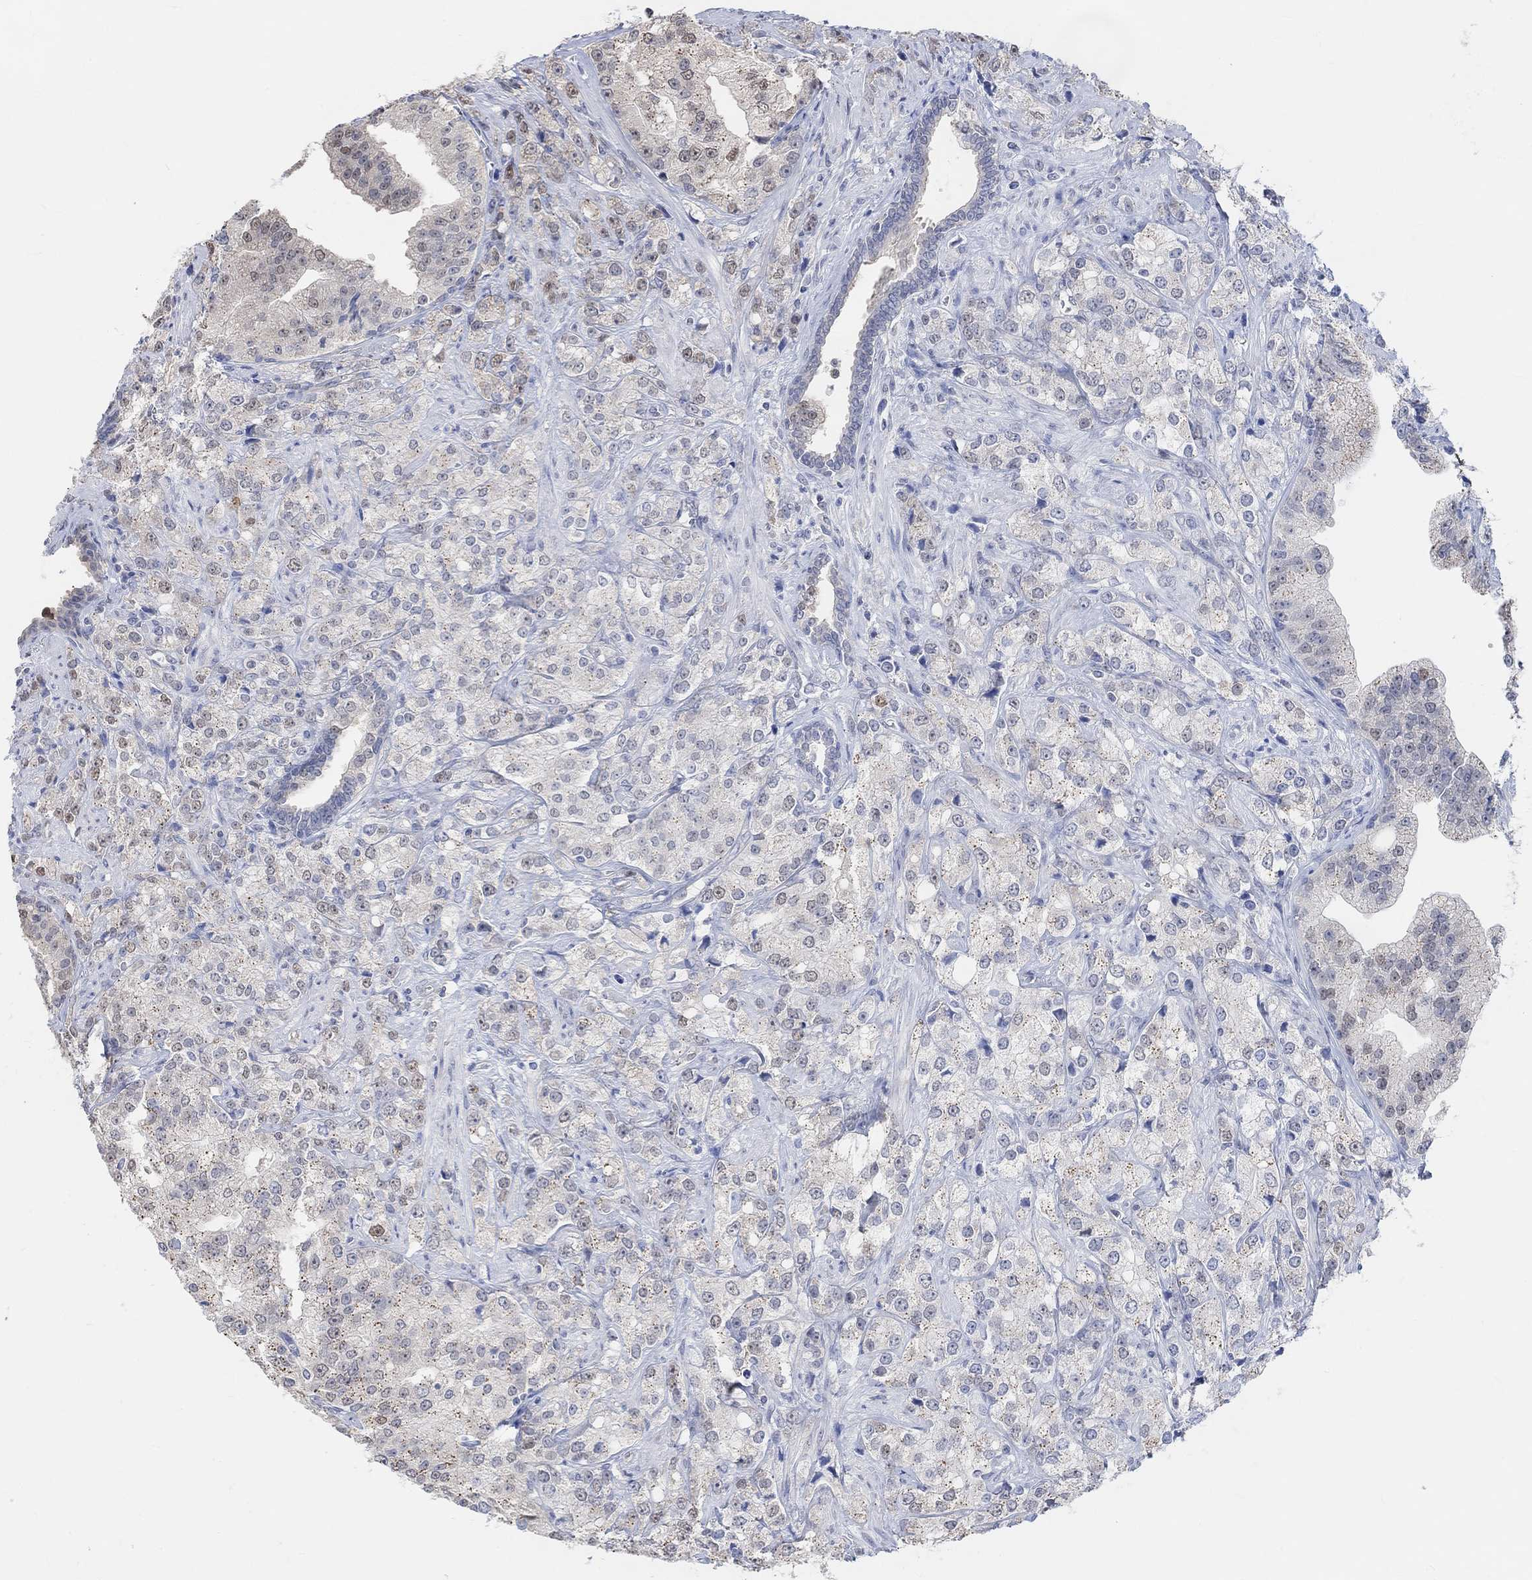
{"staining": {"intensity": "negative", "quantity": "none", "location": "none"}, "tissue": "prostate cancer", "cell_type": "Tumor cells", "image_type": "cancer", "snomed": [{"axis": "morphology", "description": "Adenocarcinoma, NOS"}, {"axis": "topography", "description": "Prostate and seminal vesicle, NOS"}, {"axis": "topography", "description": "Prostate"}], "caption": "Immunohistochemical staining of adenocarcinoma (prostate) demonstrates no significant positivity in tumor cells.", "gene": "MUC1", "patient": {"sex": "male", "age": 68}}